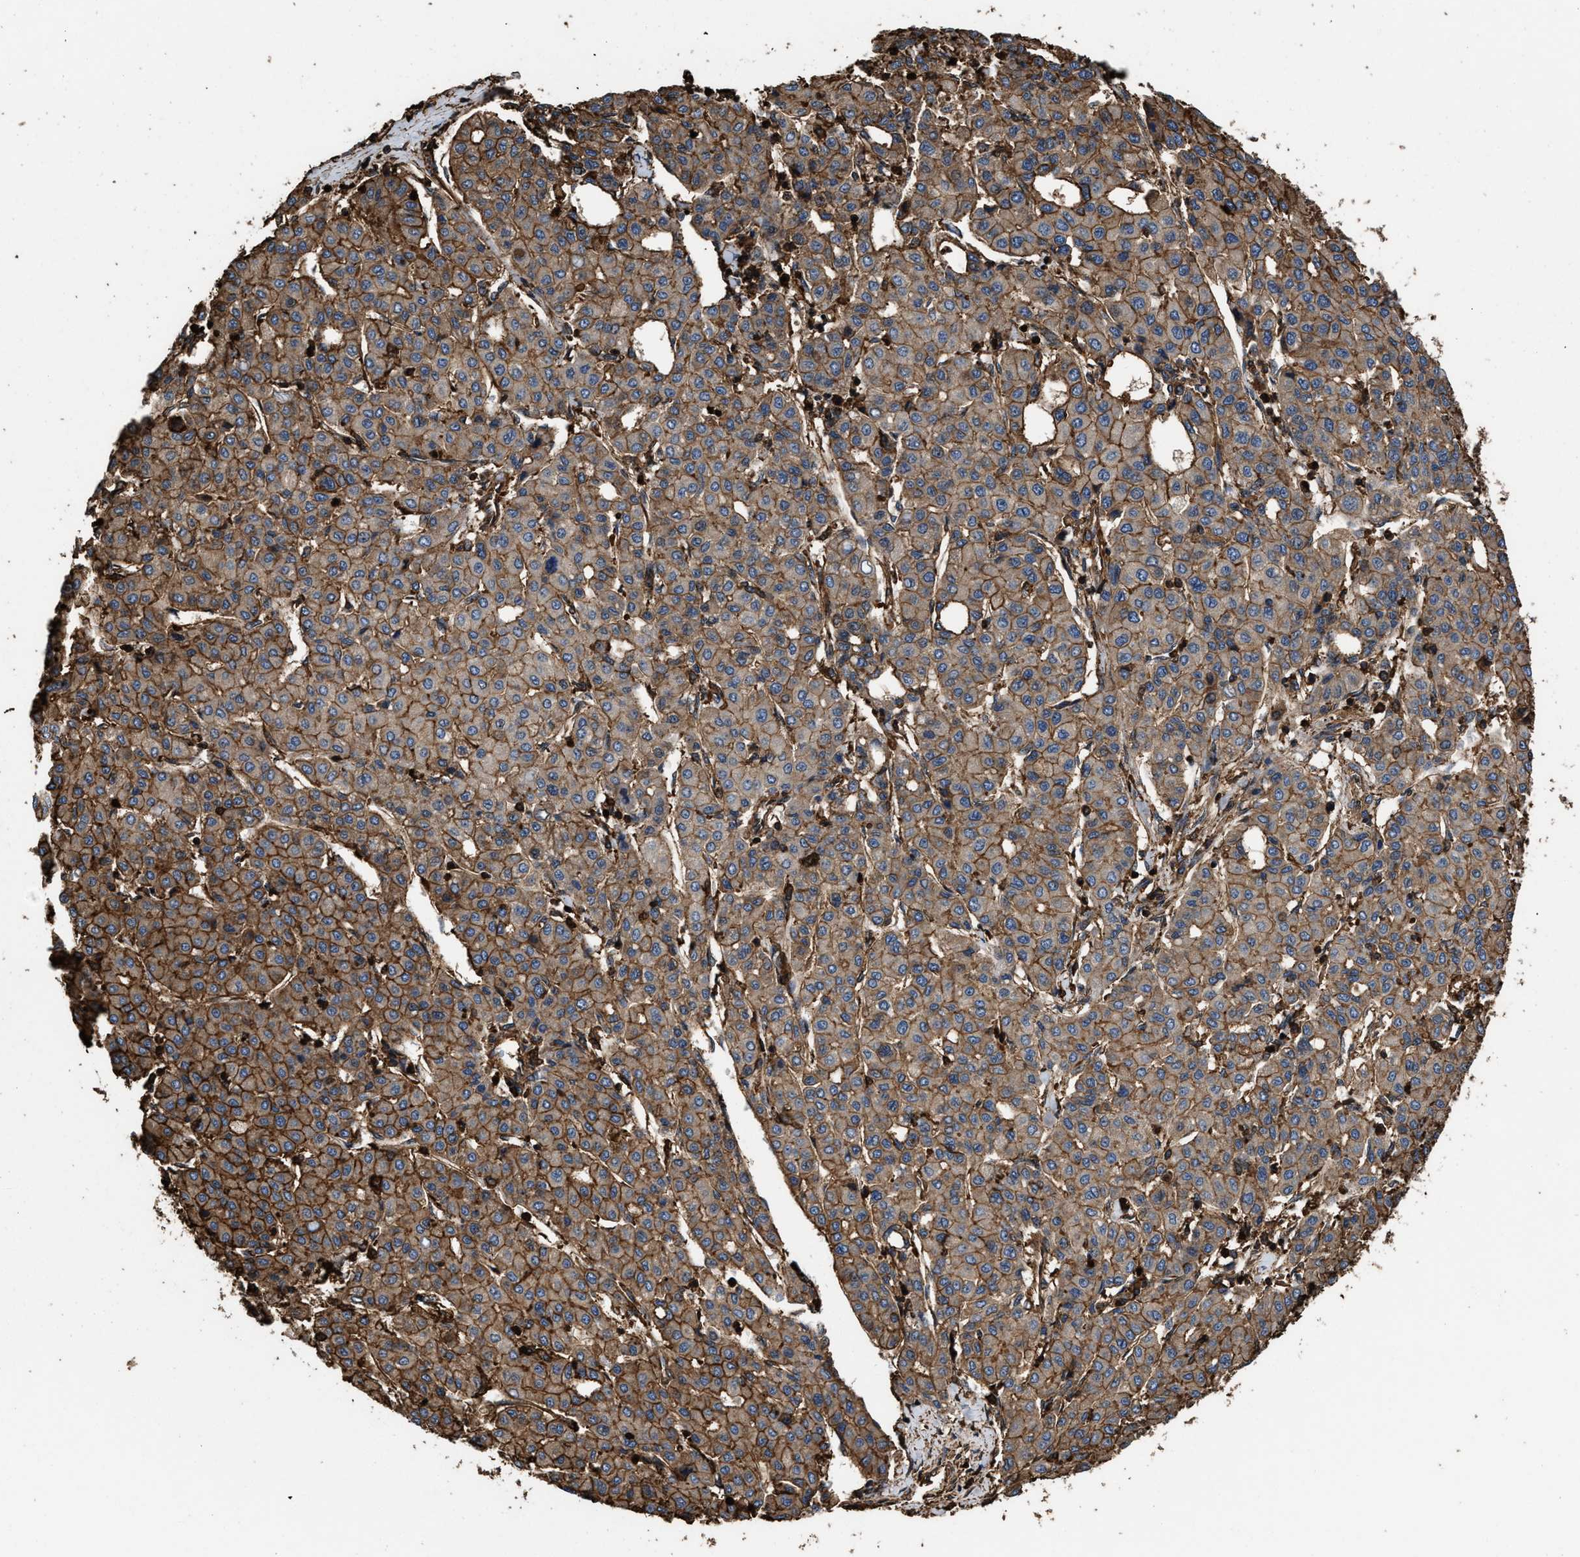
{"staining": {"intensity": "moderate", "quantity": ">75%", "location": "cytoplasmic/membranous"}, "tissue": "liver cancer", "cell_type": "Tumor cells", "image_type": "cancer", "snomed": [{"axis": "morphology", "description": "Carcinoma, Hepatocellular, NOS"}, {"axis": "topography", "description": "Liver"}], "caption": "High-power microscopy captured an IHC histopathology image of liver cancer (hepatocellular carcinoma), revealing moderate cytoplasmic/membranous expression in approximately >75% of tumor cells. (Brightfield microscopy of DAB IHC at high magnification).", "gene": "KBTBD2", "patient": {"sex": "male", "age": 65}}